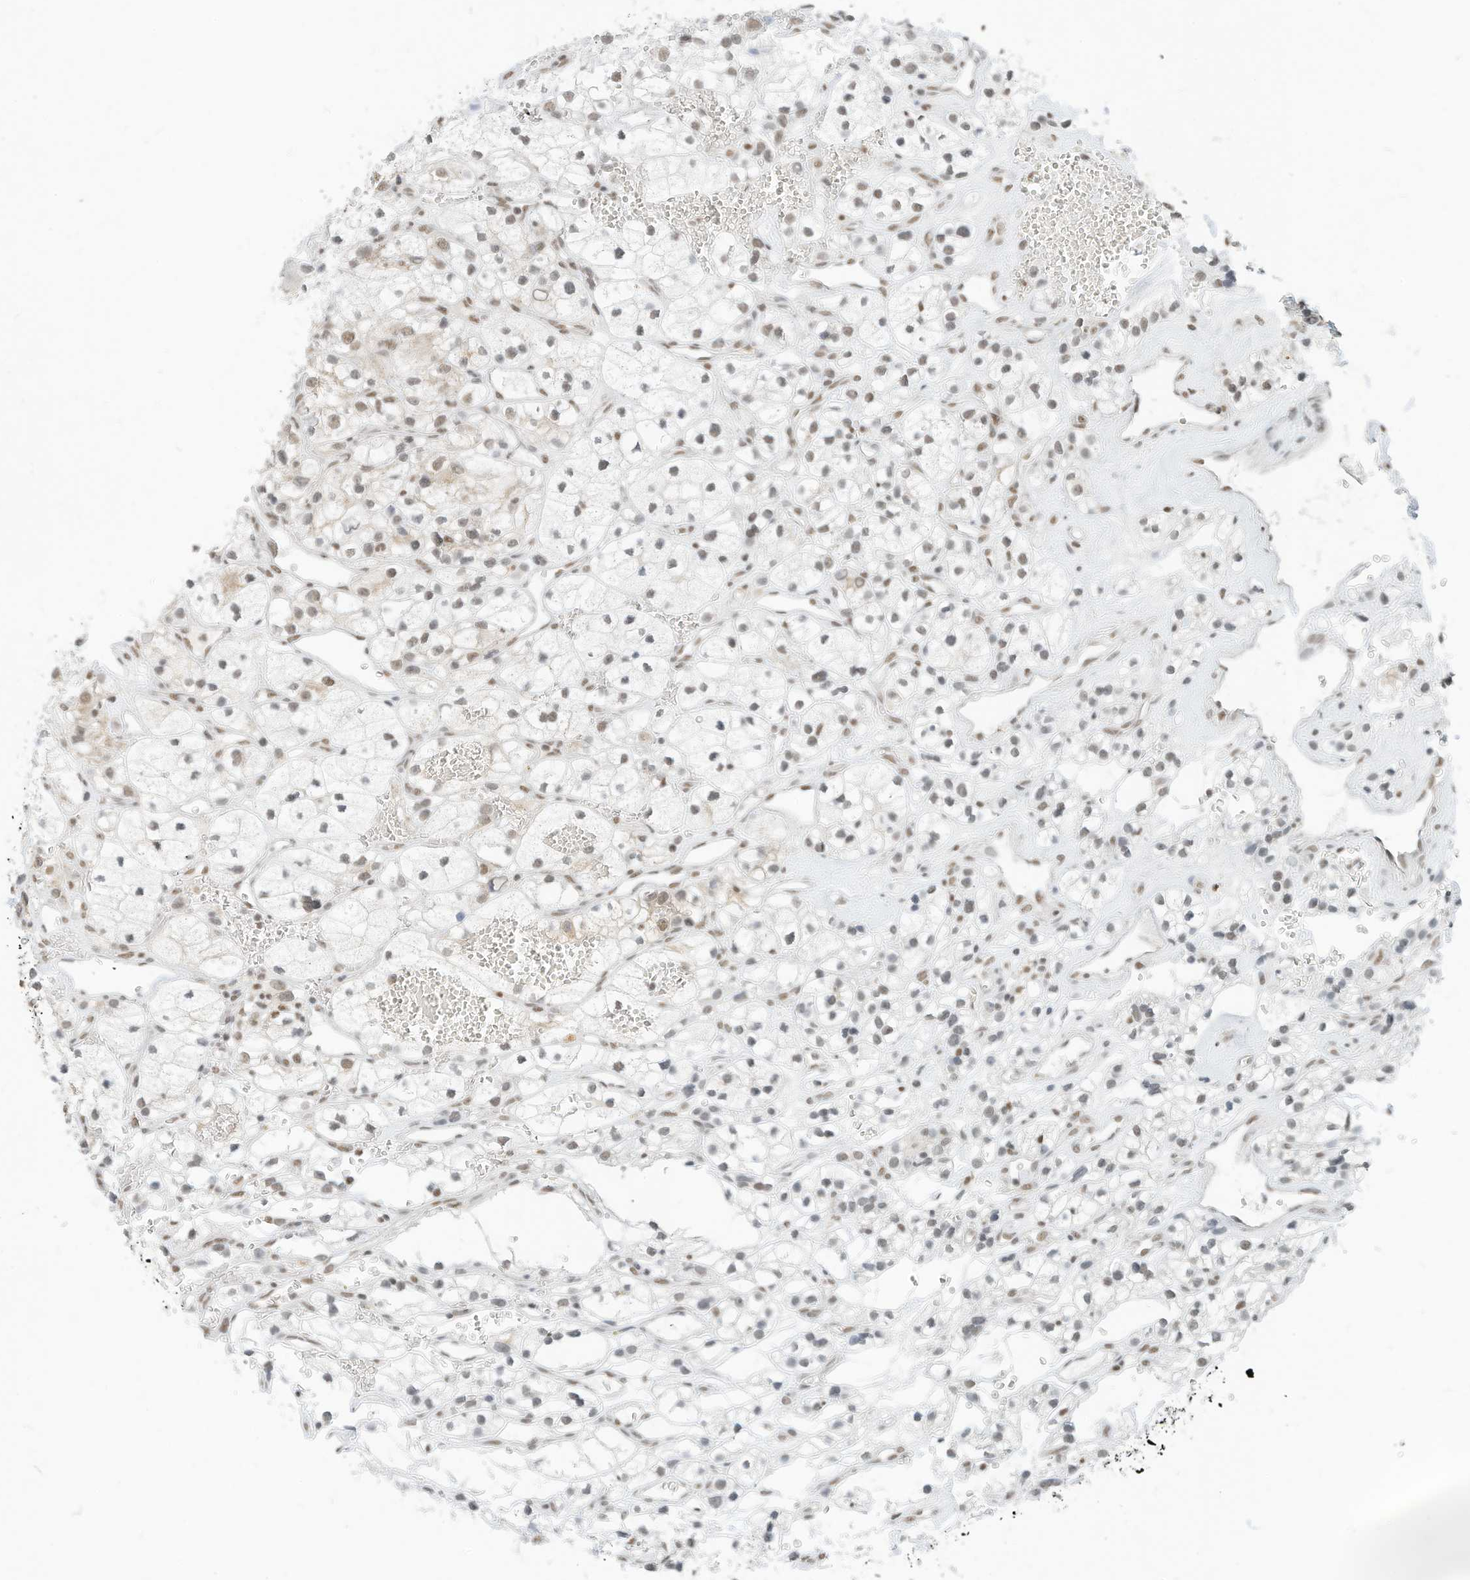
{"staining": {"intensity": "weak", "quantity": "25%-75%", "location": "nuclear"}, "tissue": "renal cancer", "cell_type": "Tumor cells", "image_type": "cancer", "snomed": [{"axis": "morphology", "description": "Adenocarcinoma, NOS"}, {"axis": "topography", "description": "Kidney"}], "caption": "The micrograph reveals a brown stain indicating the presence of a protein in the nuclear of tumor cells in renal cancer (adenocarcinoma).", "gene": "SMARCA2", "patient": {"sex": "female", "age": 57}}